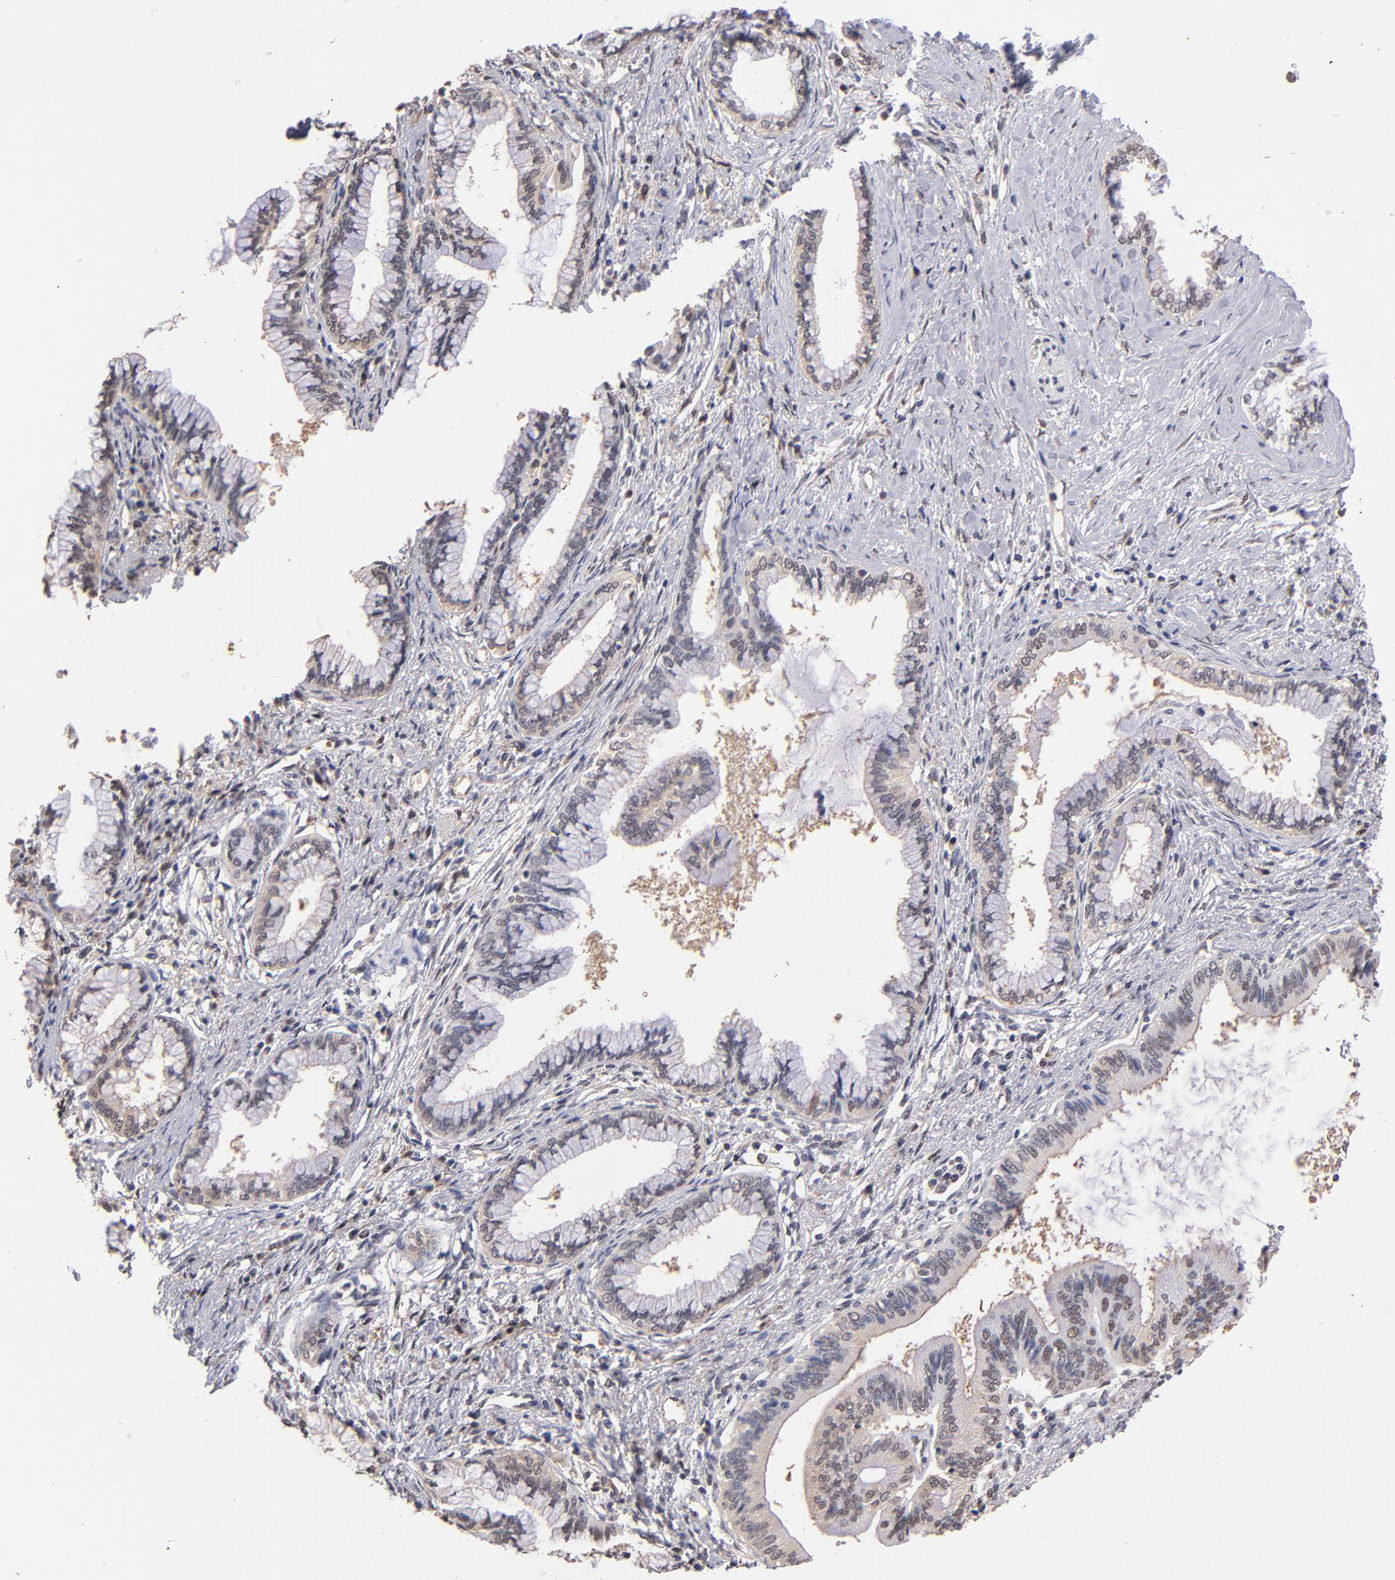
{"staining": {"intensity": "weak", "quantity": "<25%", "location": "cytoplasmic/membranous"}, "tissue": "pancreatic cancer", "cell_type": "Tumor cells", "image_type": "cancer", "snomed": [{"axis": "morphology", "description": "Adenocarcinoma, NOS"}, {"axis": "topography", "description": "Pancreas"}], "caption": "DAB (3,3'-diaminobenzidine) immunohistochemical staining of adenocarcinoma (pancreatic) reveals no significant expression in tumor cells.", "gene": "PSMD10", "patient": {"sex": "female", "age": 64}}